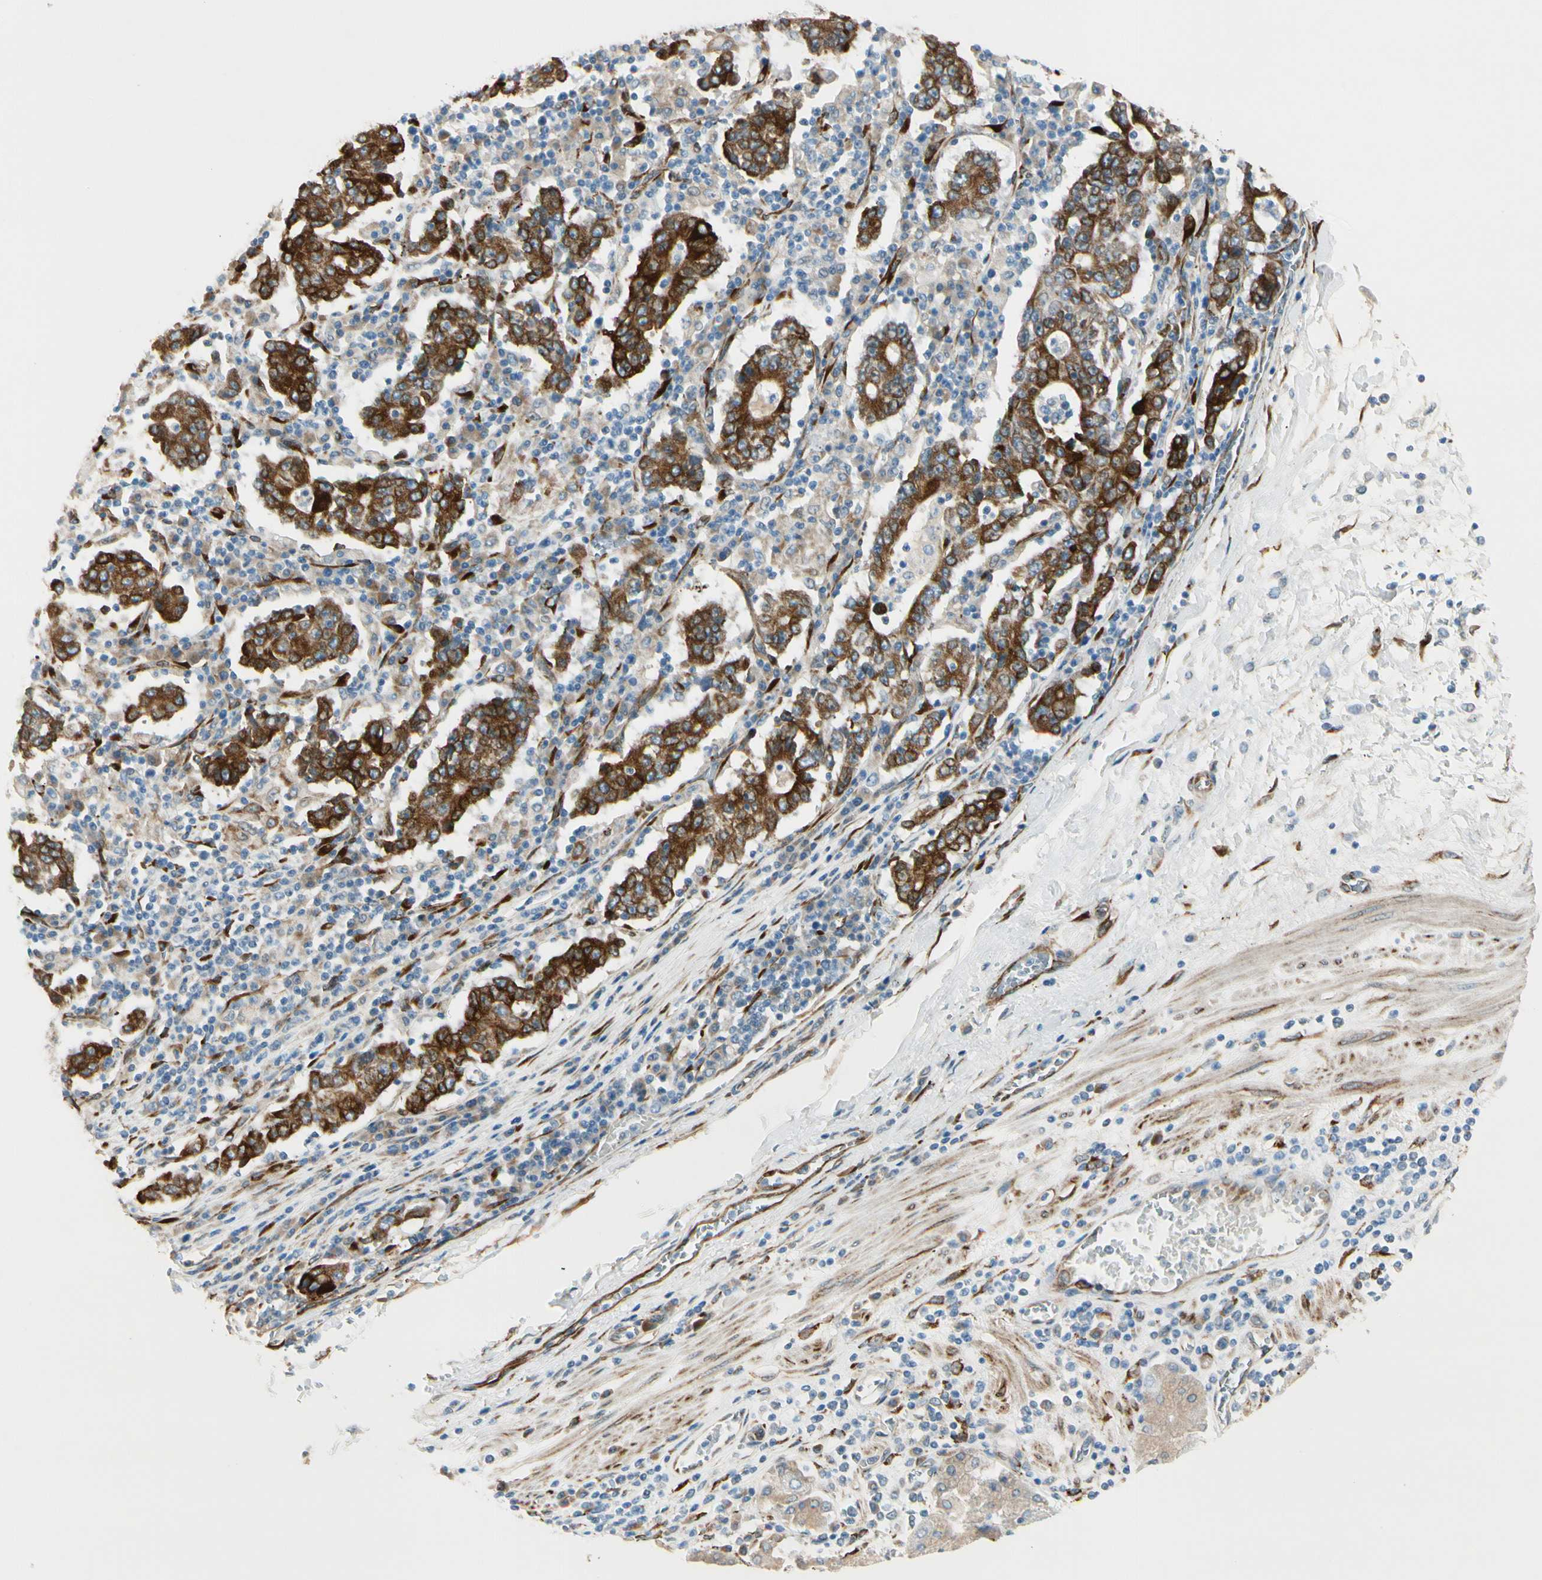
{"staining": {"intensity": "strong", "quantity": ">75%", "location": "cytoplasmic/membranous"}, "tissue": "stomach cancer", "cell_type": "Tumor cells", "image_type": "cancer", "snomed": [{"axis": "morphology", "description": "Normal tissue, NOS"}, {"axis": "morphology", "description": "Adenocarcinoma, NOS"}, {"axis": "topography", "description": "Stomach, upper"}, {"axis": "topography", "description": "Stomach"}], "caption": "Stomach adenocarcinoma tissue exhibits strong cytoplasmic/membranous staining in about >75% of tumor cells", "gene": "FKBP7", "patient": {"sex": "male", "age": 59}}